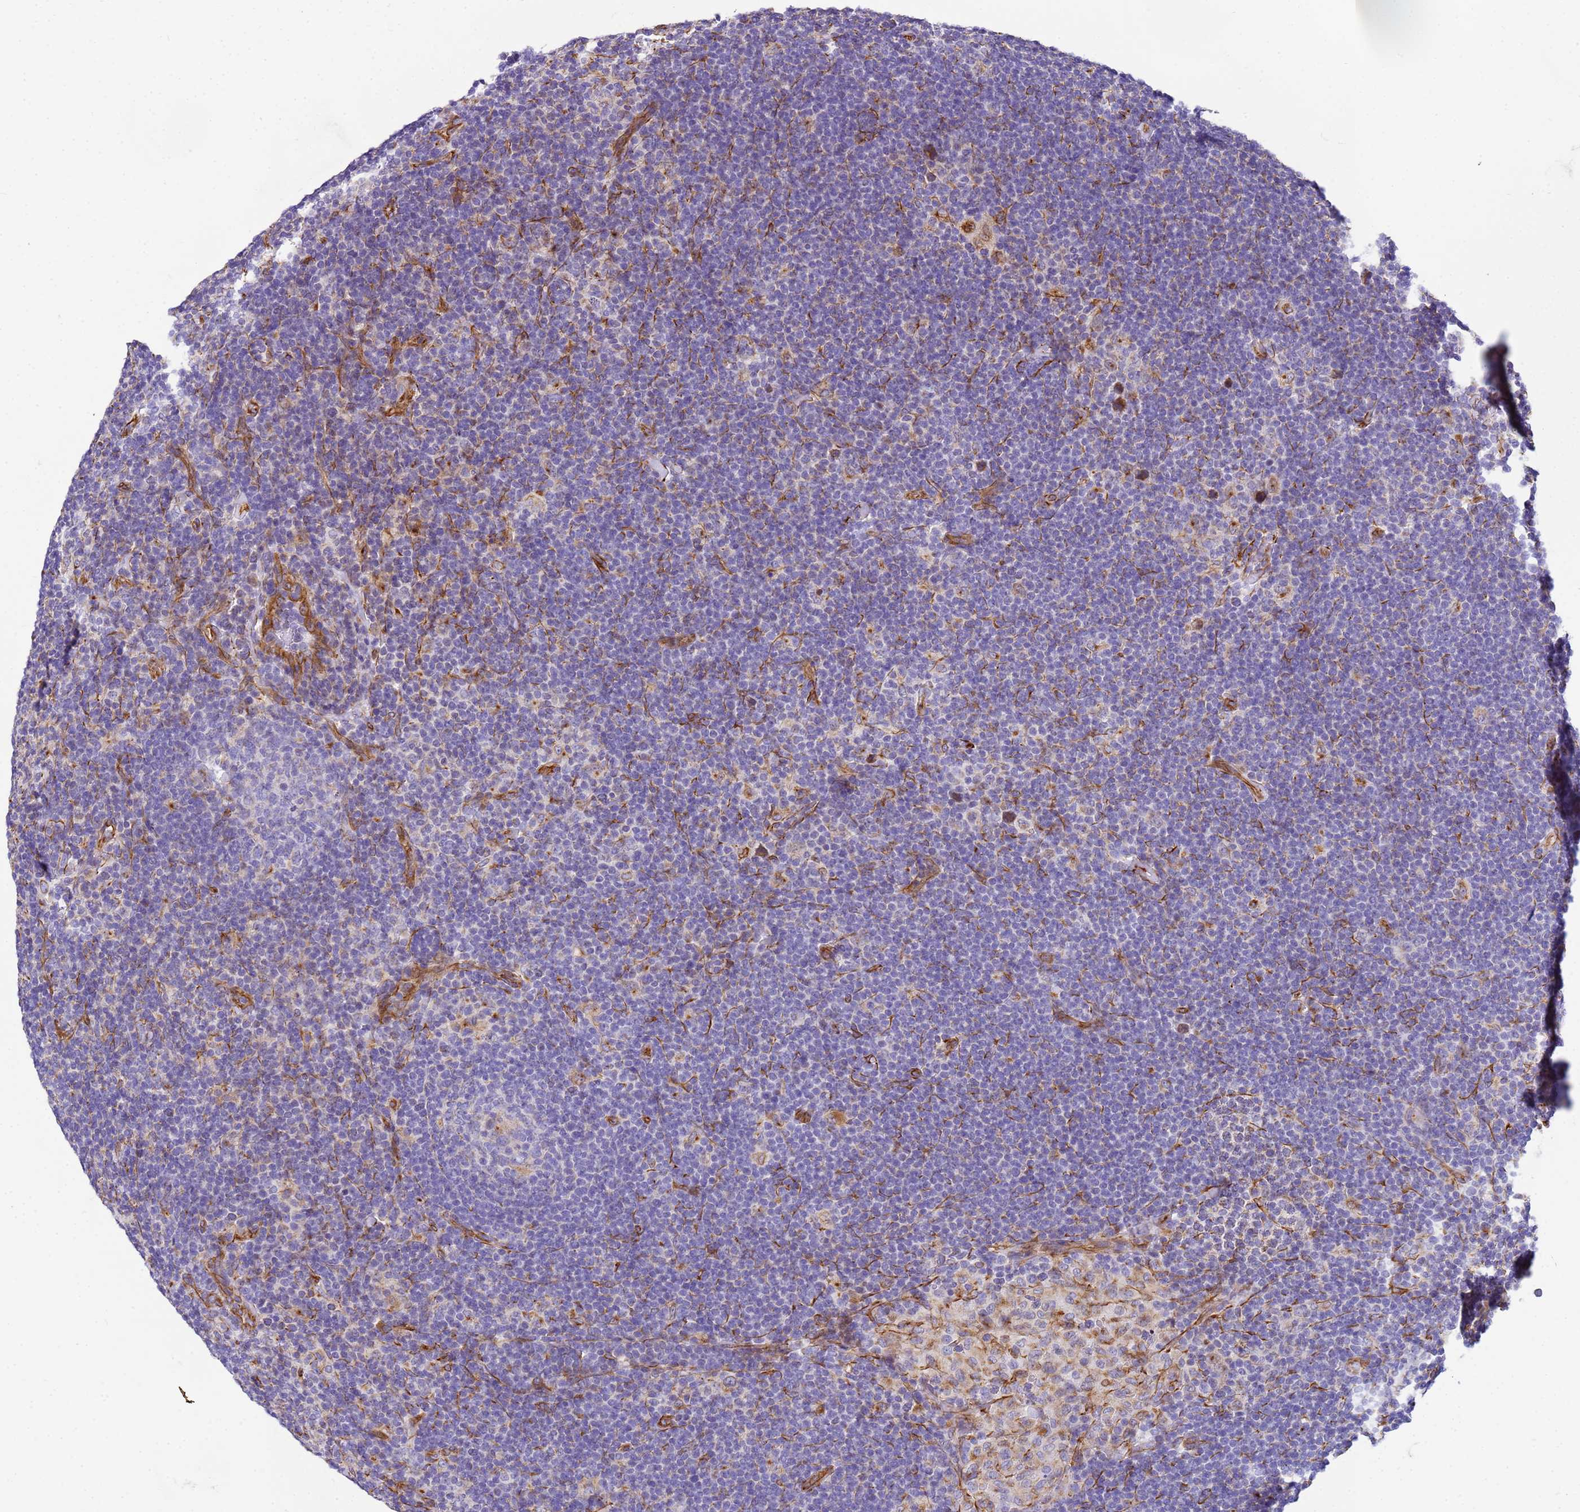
{"staining": {"intensity": "moderate", "quantity": "<25%", "location": "cytoplasmic/membranous"}, "tissue": "lymphoma", "cell_type": "Tumor cells", "image_type": "cancer", "snomed": [{"axis": "morphology", "description": "Hodgkin's disease, NOS"}, {"axis": "topography", "description": "Lymph node"}], "caption": "Human Hodgkin's disease stained for a protein (brown) reveals moderate cytoplasmic/membranous positive expression in approximately <25% of tumor cells.", "gene": "UBXN2B", "patient": {"sex": "female", "age": 57}}